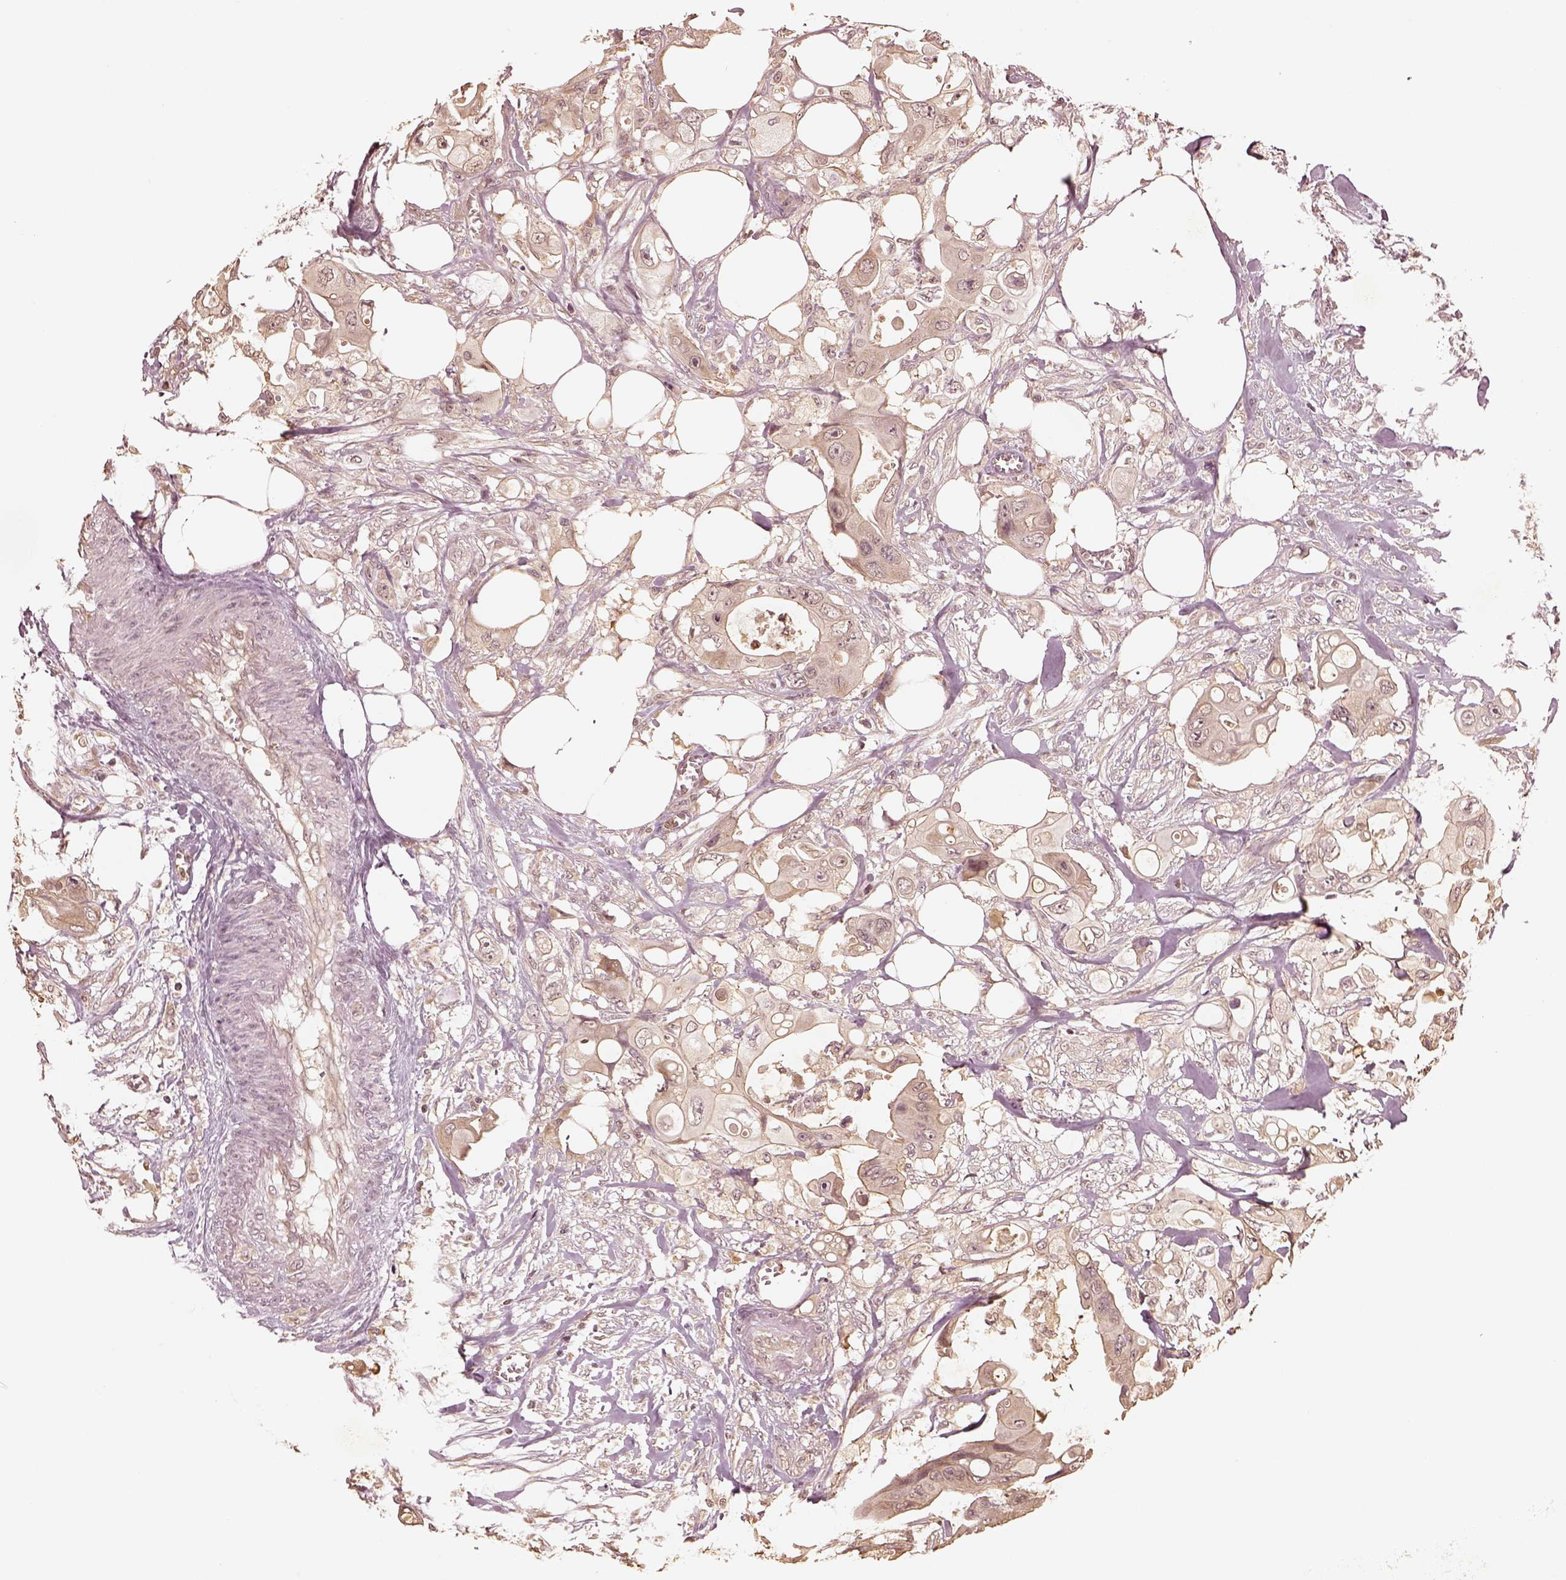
{"staining": {"intensity": "negative", "quantity": "none", "location": "none"}, "tissue": "colorectal cancer", "cell_type": "Tumor cells", "image_type": "cancer", "snomed": [{"axis": "morphology", "description": "Adenocarcinoma, NOS"}, {"axis": "topography", "description": "Rectum"}], "caption": "DAB (3,3'-diaminobenzidine) immunohistochemical staining of human adenocarcinoma (colorectal) demonstrates no significant positivity in tumor cells.", "gene": "CRB1", "patient": {"sex": "male", "age": 63}}